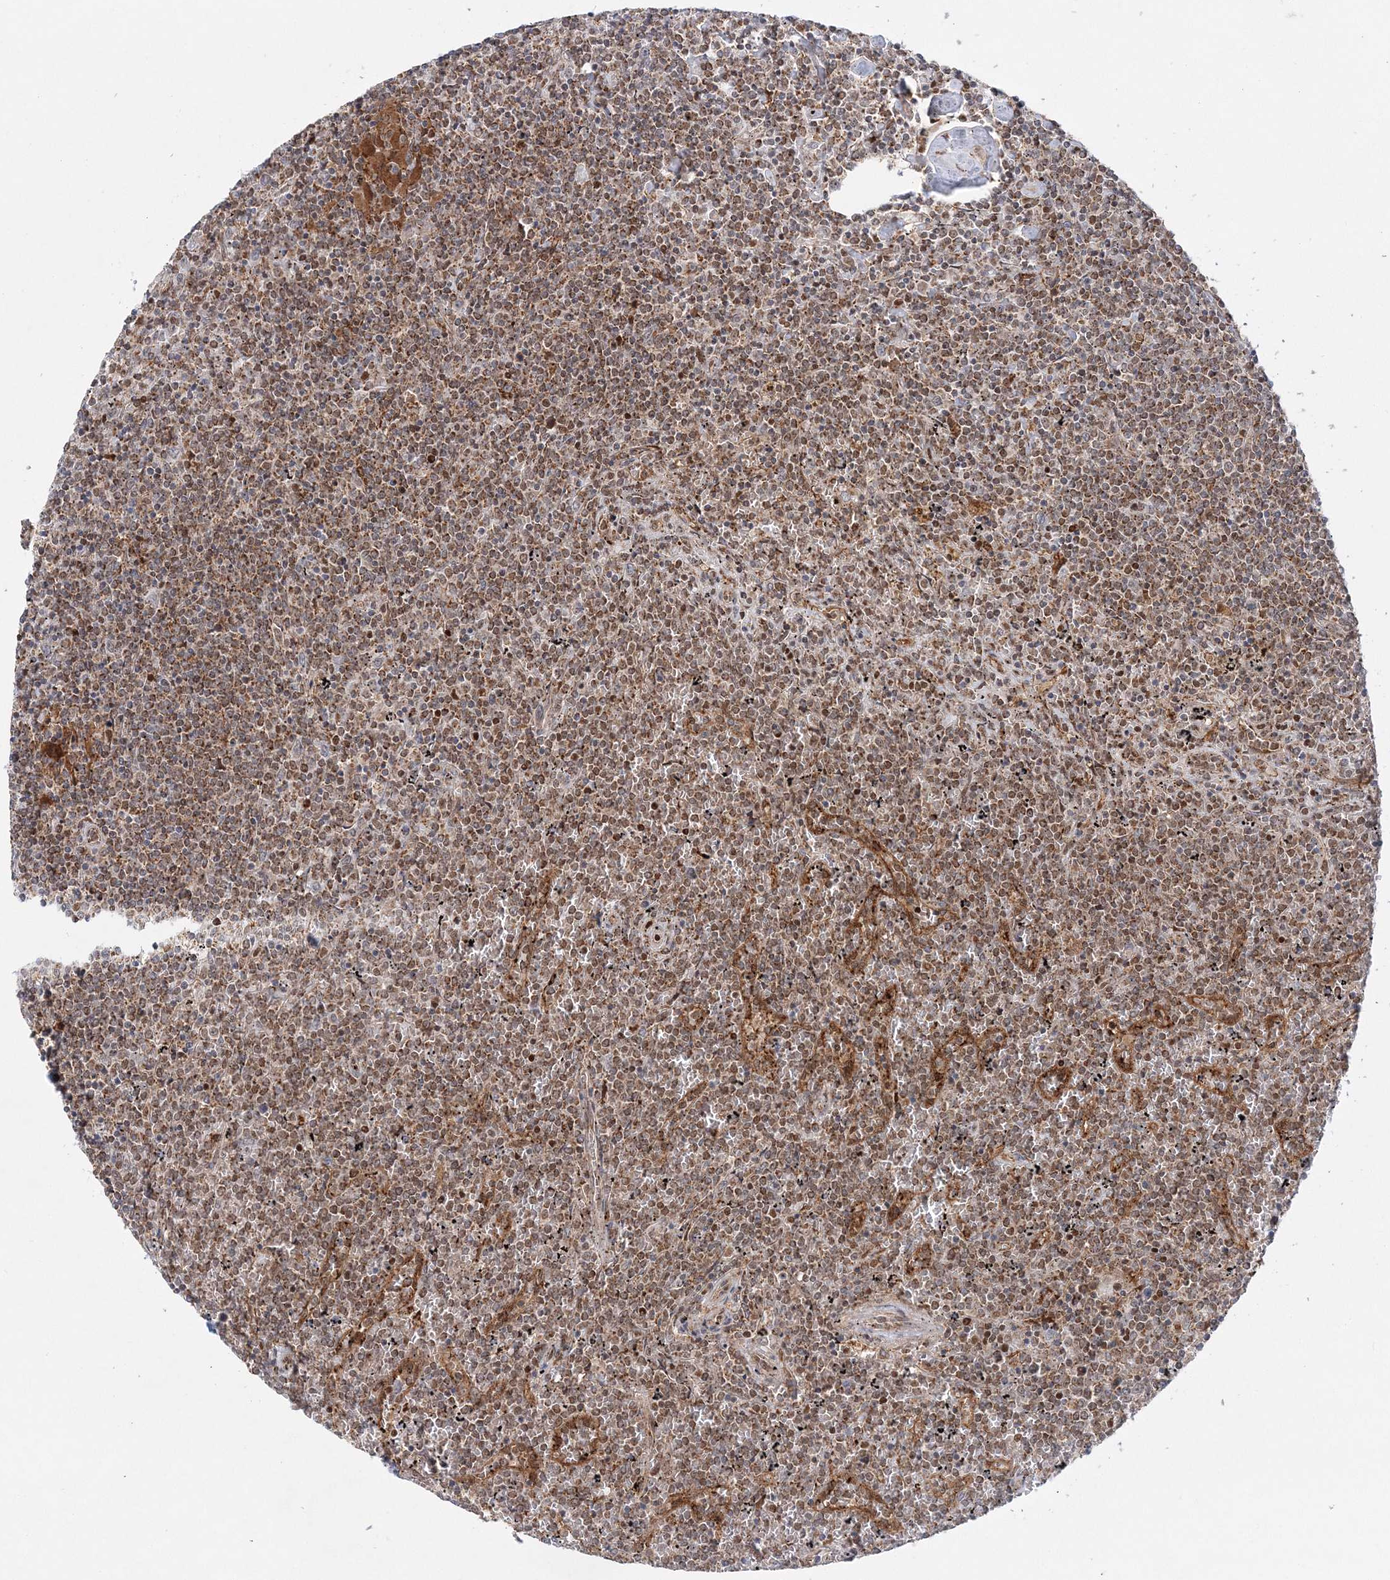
{"staining": {"intensity": "weak", "quantity": ">75%", "location": "cytoplasmic/membranous"}, "tissue": "lymphoma", "cell_type": "Tumor cells", "image_type": "cancer", "snomed": [{"axis": "morphology", "description": "Malignant lymphoma, non-Hodgkin's type, Low grade"}, {"axis": "topography", "description": "Spleen"}], "caption": "This image demonstrates immunohistochemistry staining of lymphoma, with low weak cytoplasmic/membranous positivity in approximately >75% of tumor cells.", "gene": "RAB11FIP2", "patient": {"sex": "female", "age": 19}}